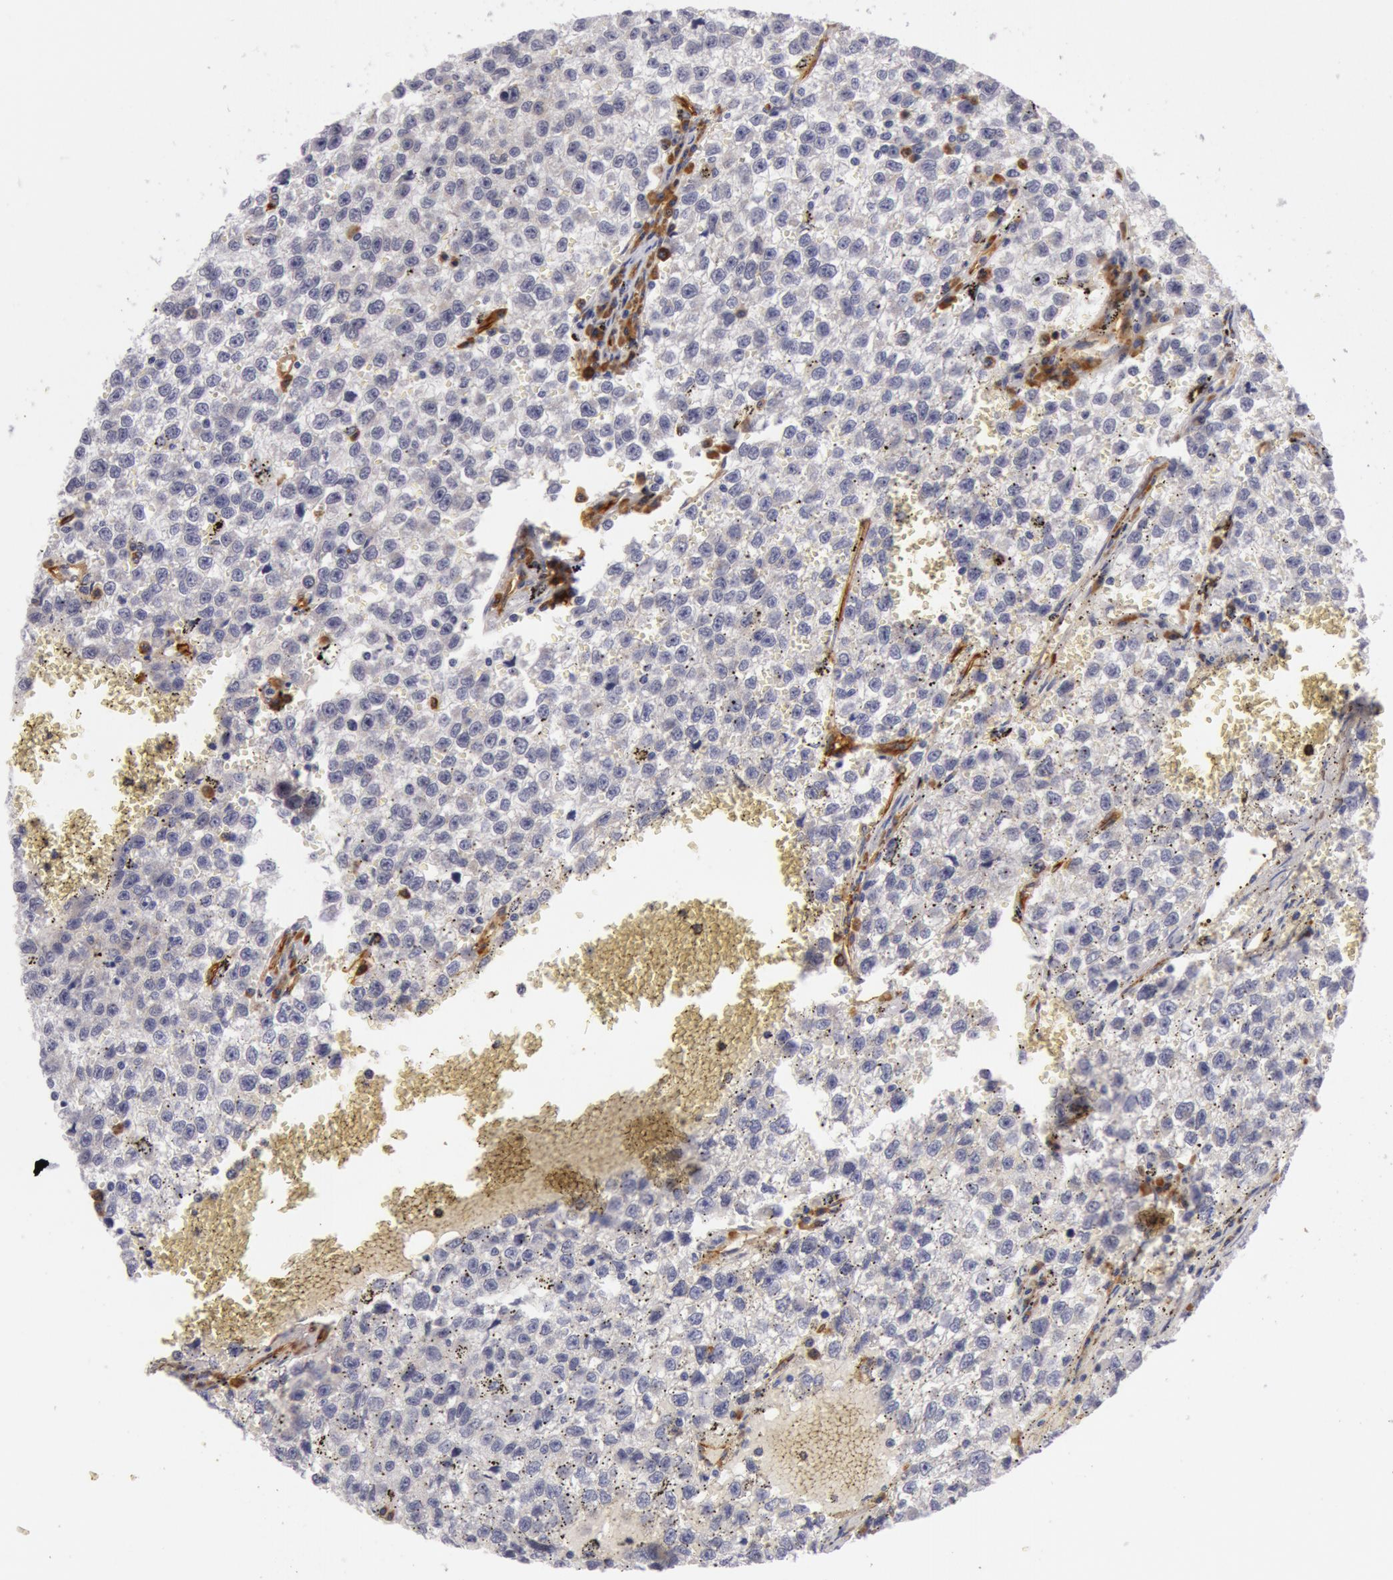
{"staining": {"intensity": "negative", "quantity": "none", "location": "none"}, "tissue": "testis cancer", "cell_type": "Tumor cells", "image_type": "cancer", "snomed": [{"axis": "morphology", "description": "Seminoma, NOS"}, {"axis": "topography", "description": "Testis"}], "caption": "Immunohistochemistry (IHC) histopathology image of human seminoma (testis) stained for a protein (brown), which exhibits no expression in tumor cells.", "gene": "IL23A", "patient": {"sex": "male", "age": 35}}